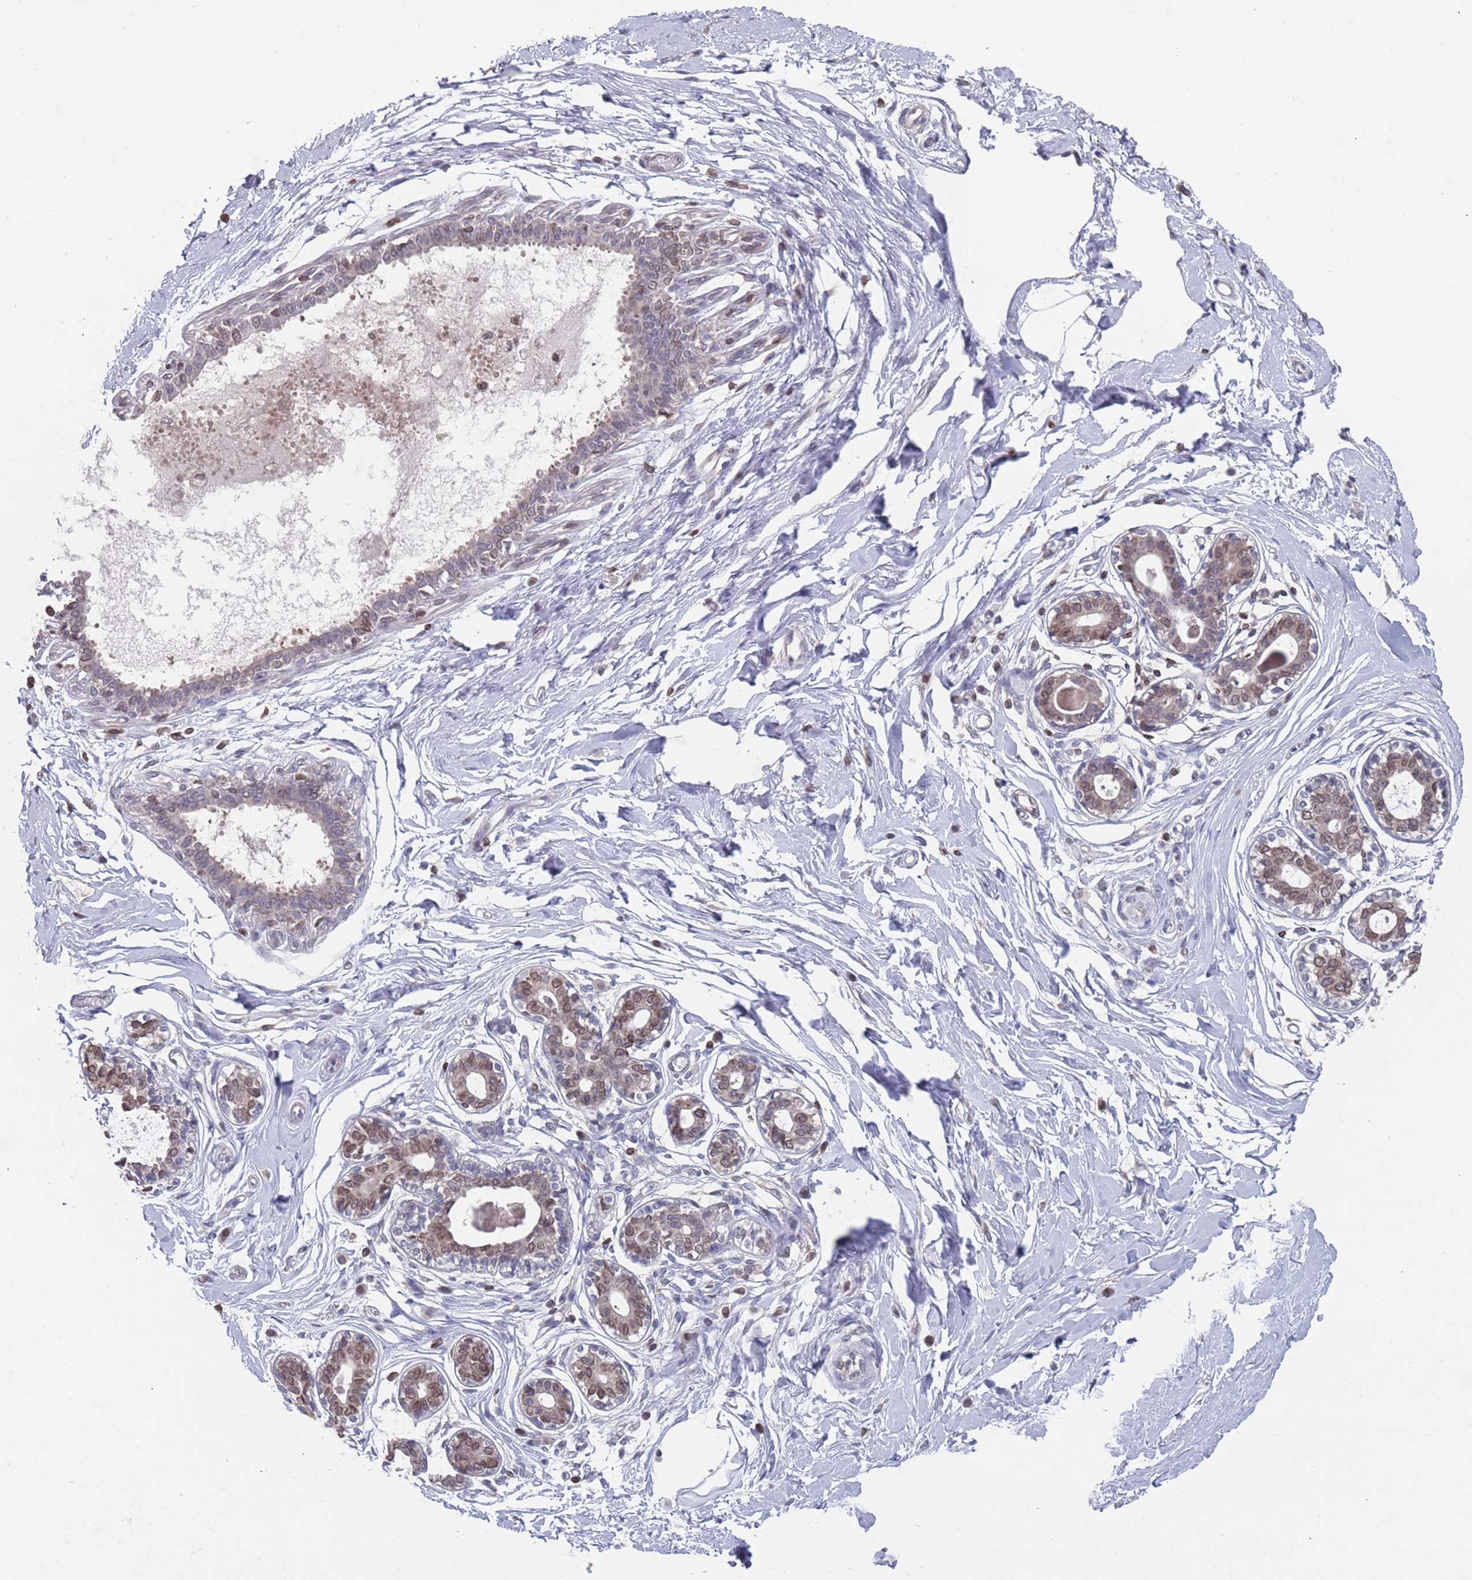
{"staining": {"intensity": "negative", "quantity": "none", "location": "none"}, "tissue": "breast", "cell_type": "Adipocytes", "image_type": "normal", "snomed": [{"axis": "morphology", "description": "Normal tissue, NOS"}, {"axis": "topography", "description": "Breast"}], "caption": "An immunohistochemistry (IHC) image of benign breast is shown. There is no staining in adipocytes of breast.", "gene": "SDHAF3", "patient": {"sex": "female", "age": 45}}